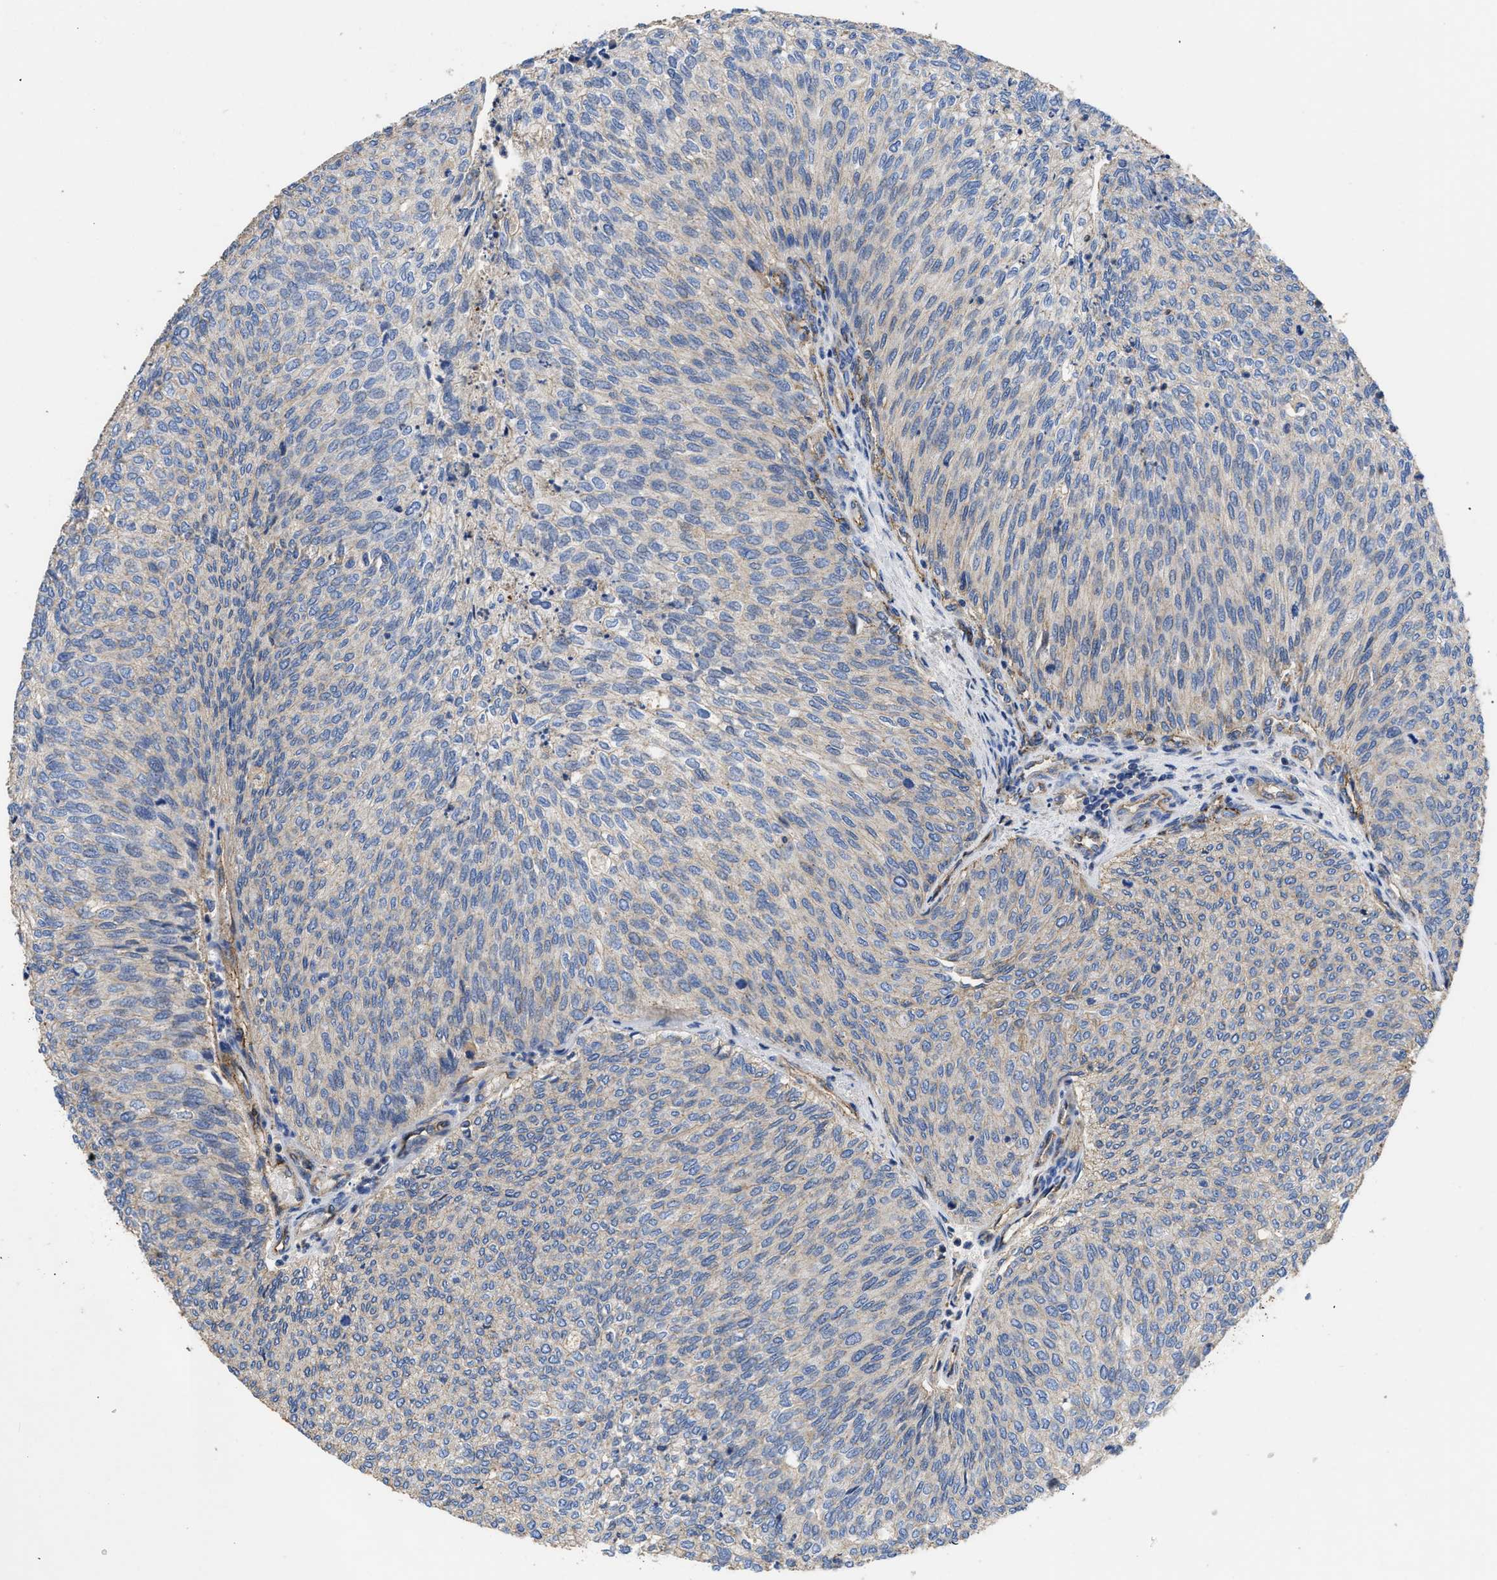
{"staining": {"intensity": "negative", "quantity": "none", "location": "none"}, "tissue": "urothelial cancer", "cell_type": "Tumor cells", "image_type": "cancer", "snomed": [{"axis": "morphology", "description": "Urothelial carcinoma, Low grade"}, {"axis": "topography", "description": "Urinary bladder"}], "caption": "This is an immunohistochemistry micrograph of urothelial carcinoma (low-grade). There is no expression in tumor cells.", "gene": "USP4", "patient": {"sex": "female", "age": 79}}